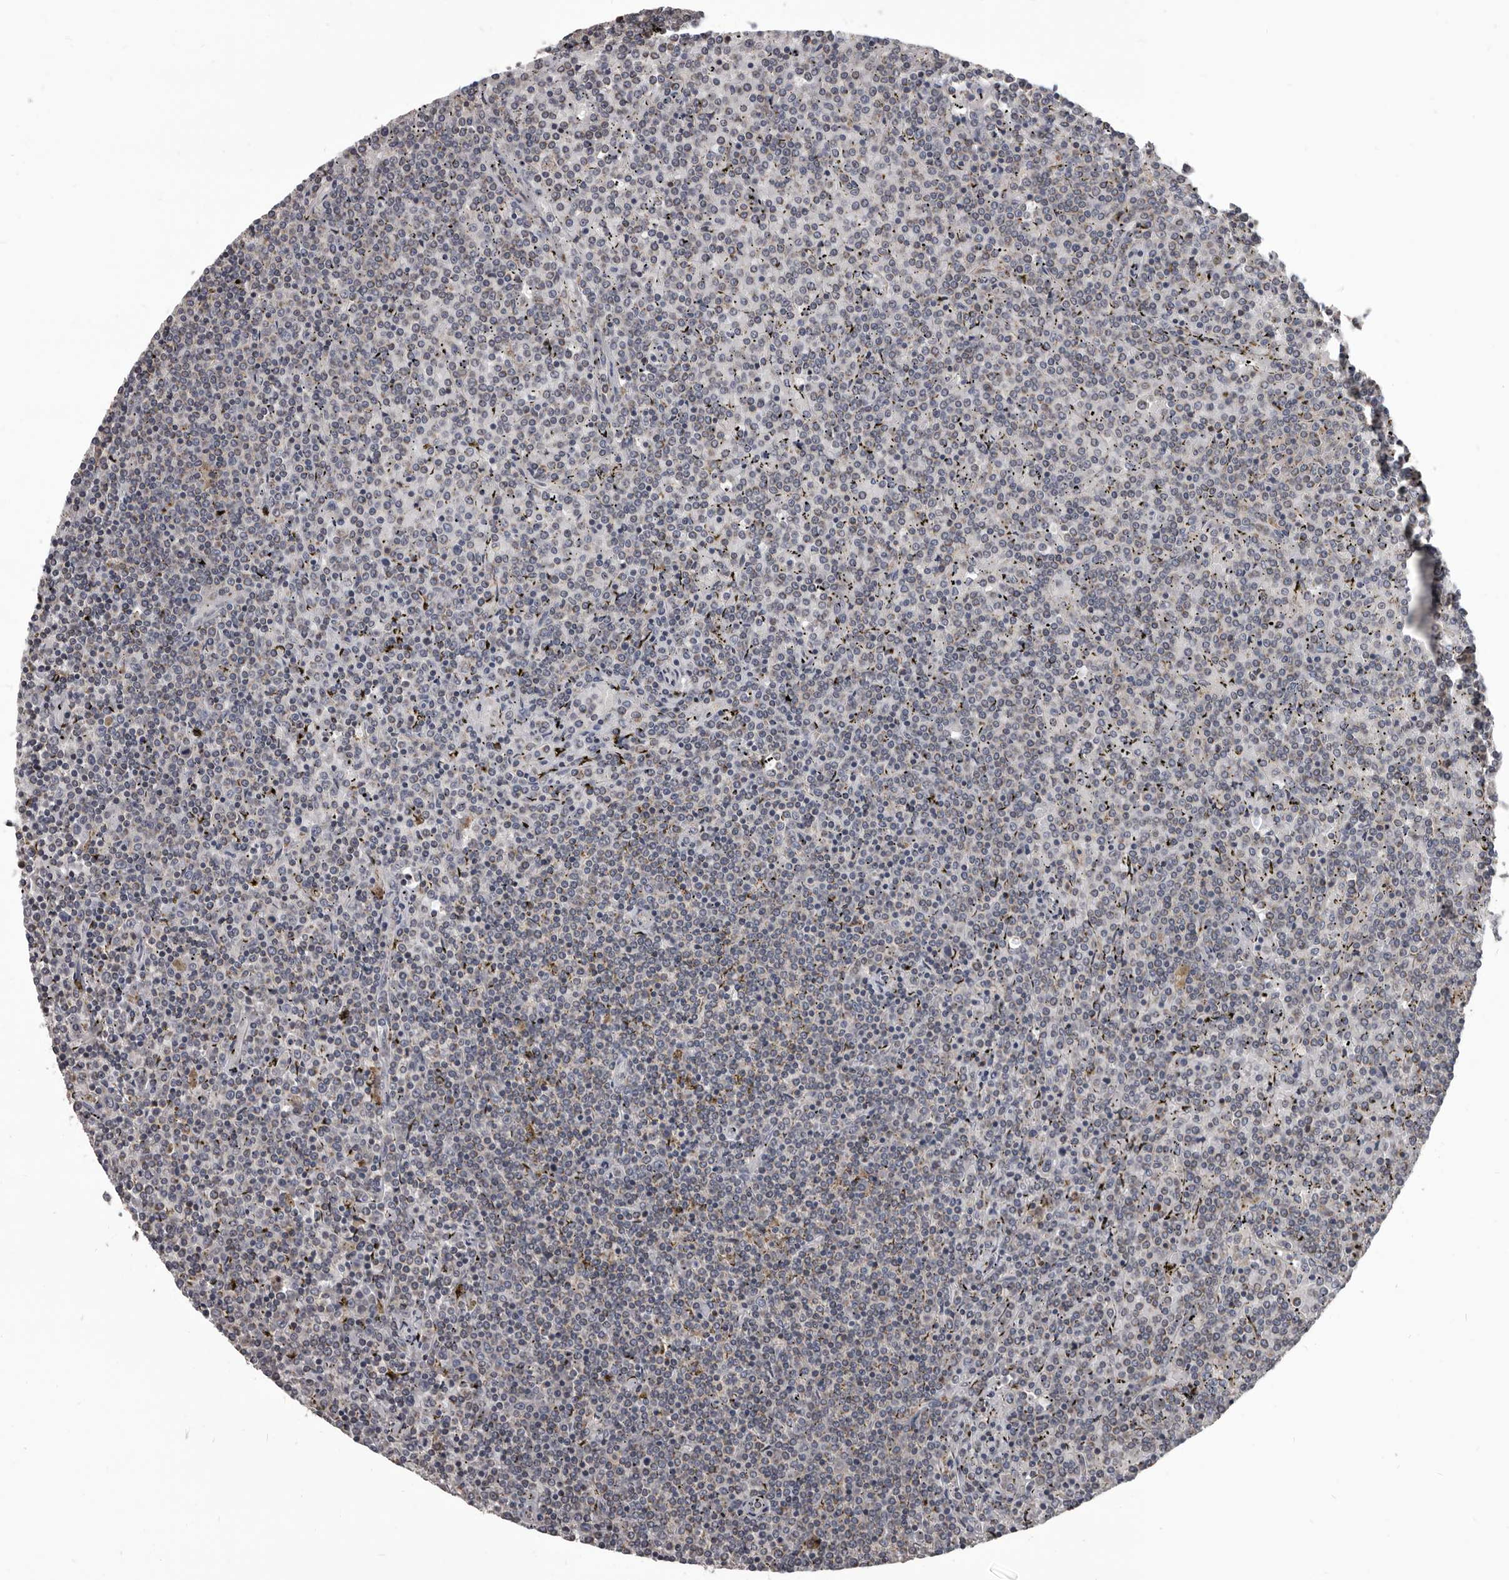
{"staining": {"intensity": "negative", "quantity": "none", "location": "none"}, "tissue": "lymphoma", "cell_type": "Tumor cells", "image_type": "cancer", "snomed": [{"axis": "morphology", "description": "Malignant lymphoma, non-Hodgkin's type, Low grade"}, {"axis": "topography", "description": "Spleen"}], "caption": "Tumor cells show no significant protein positivity in low-grade malignant lymphoma, non-Hodgkin's type.", "gene": "ALDH5A1", "patient": {"sex": "female", "age": 19}}